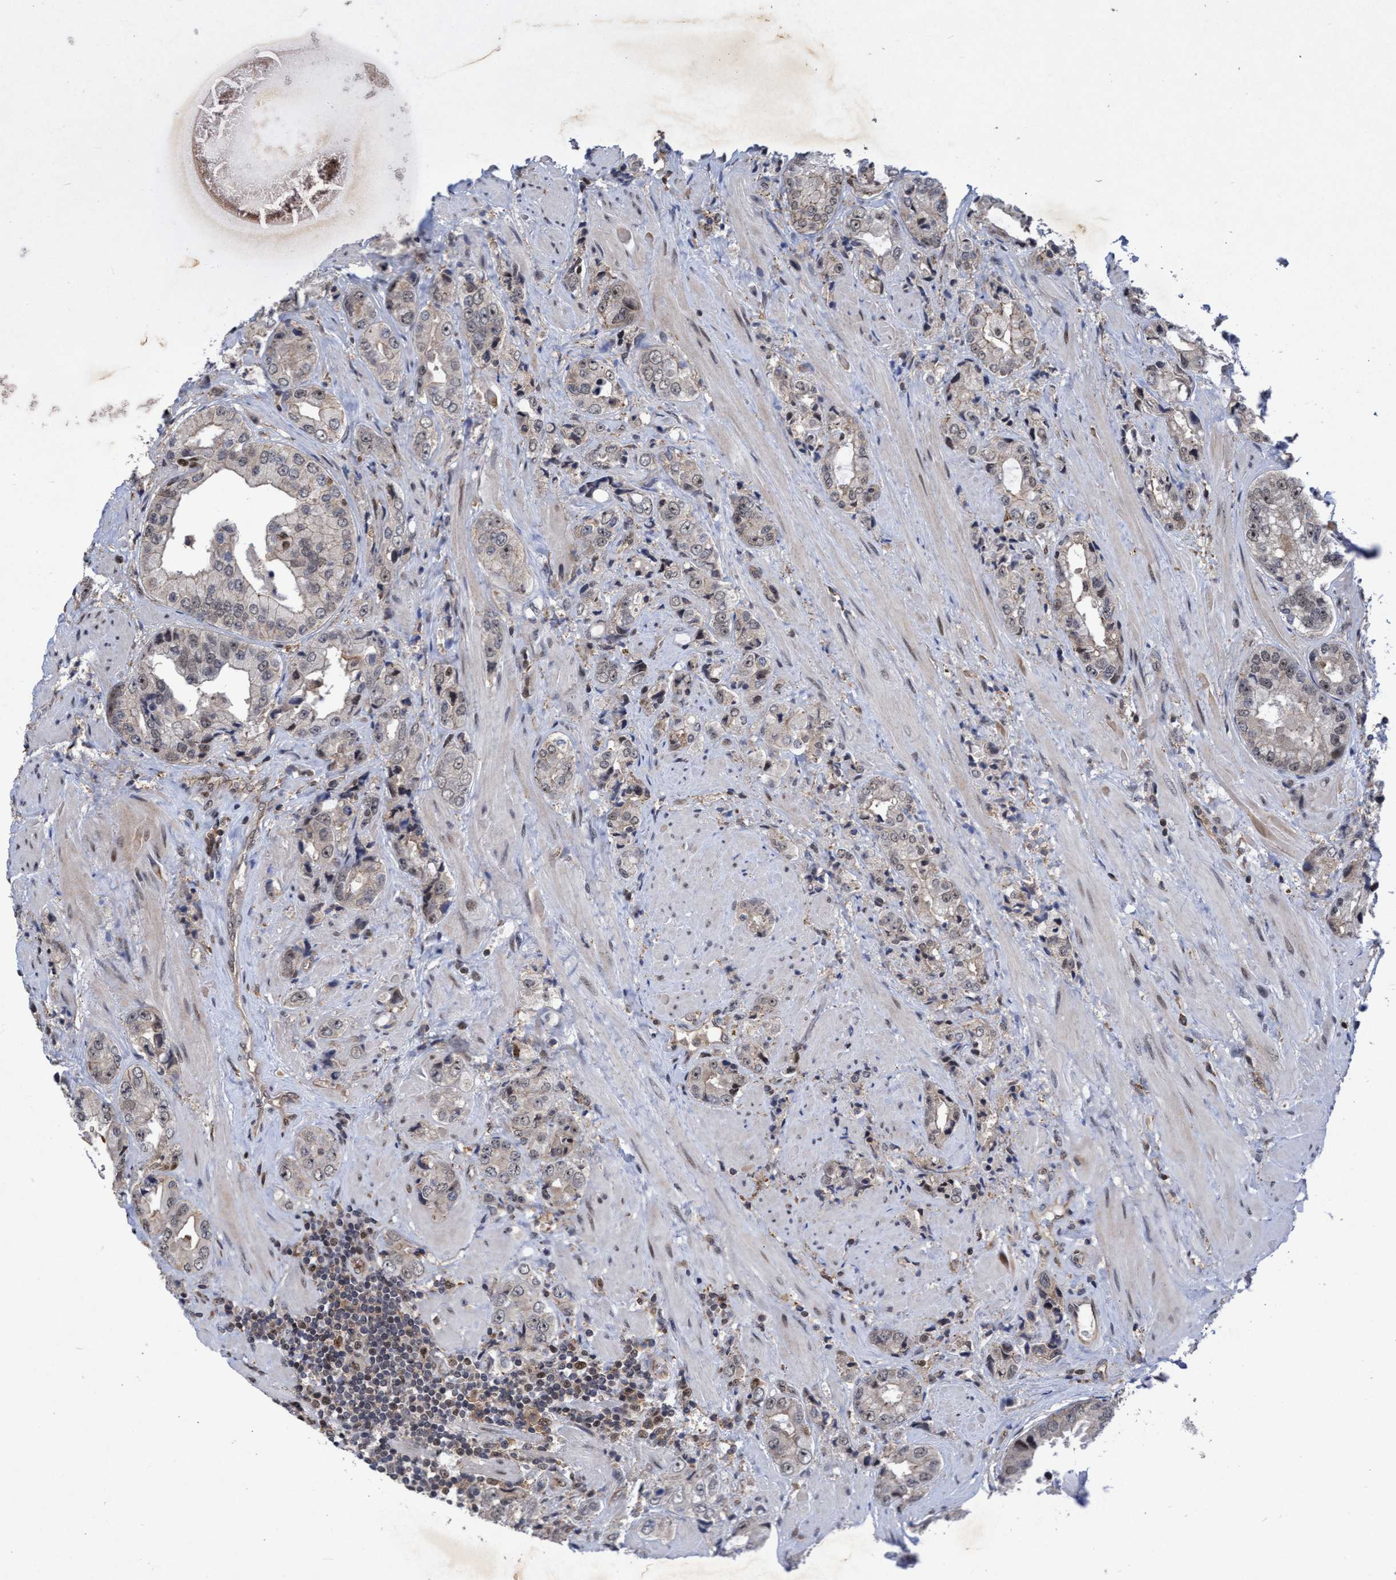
{"staining": {"intensity": "weak", "quantity": "<25%", "location": "nuclear"}, "tissue": "prostate cancer", "cell_type": "Tumor cells", "image_type": "cancer", "snomed": [{"axis": "morphology", "description": "Adenocarcinoma, High grade"}, {"axis": "topography", "description": "Prostate"}], "caption": "High power microscopy image of an IHC micrograph of prostate high-grade adenocarcinoma, revealing no significant staining in tumor cells.", "gene": "GTF2F1", "patient": {"sex": "male", "age": 61}}